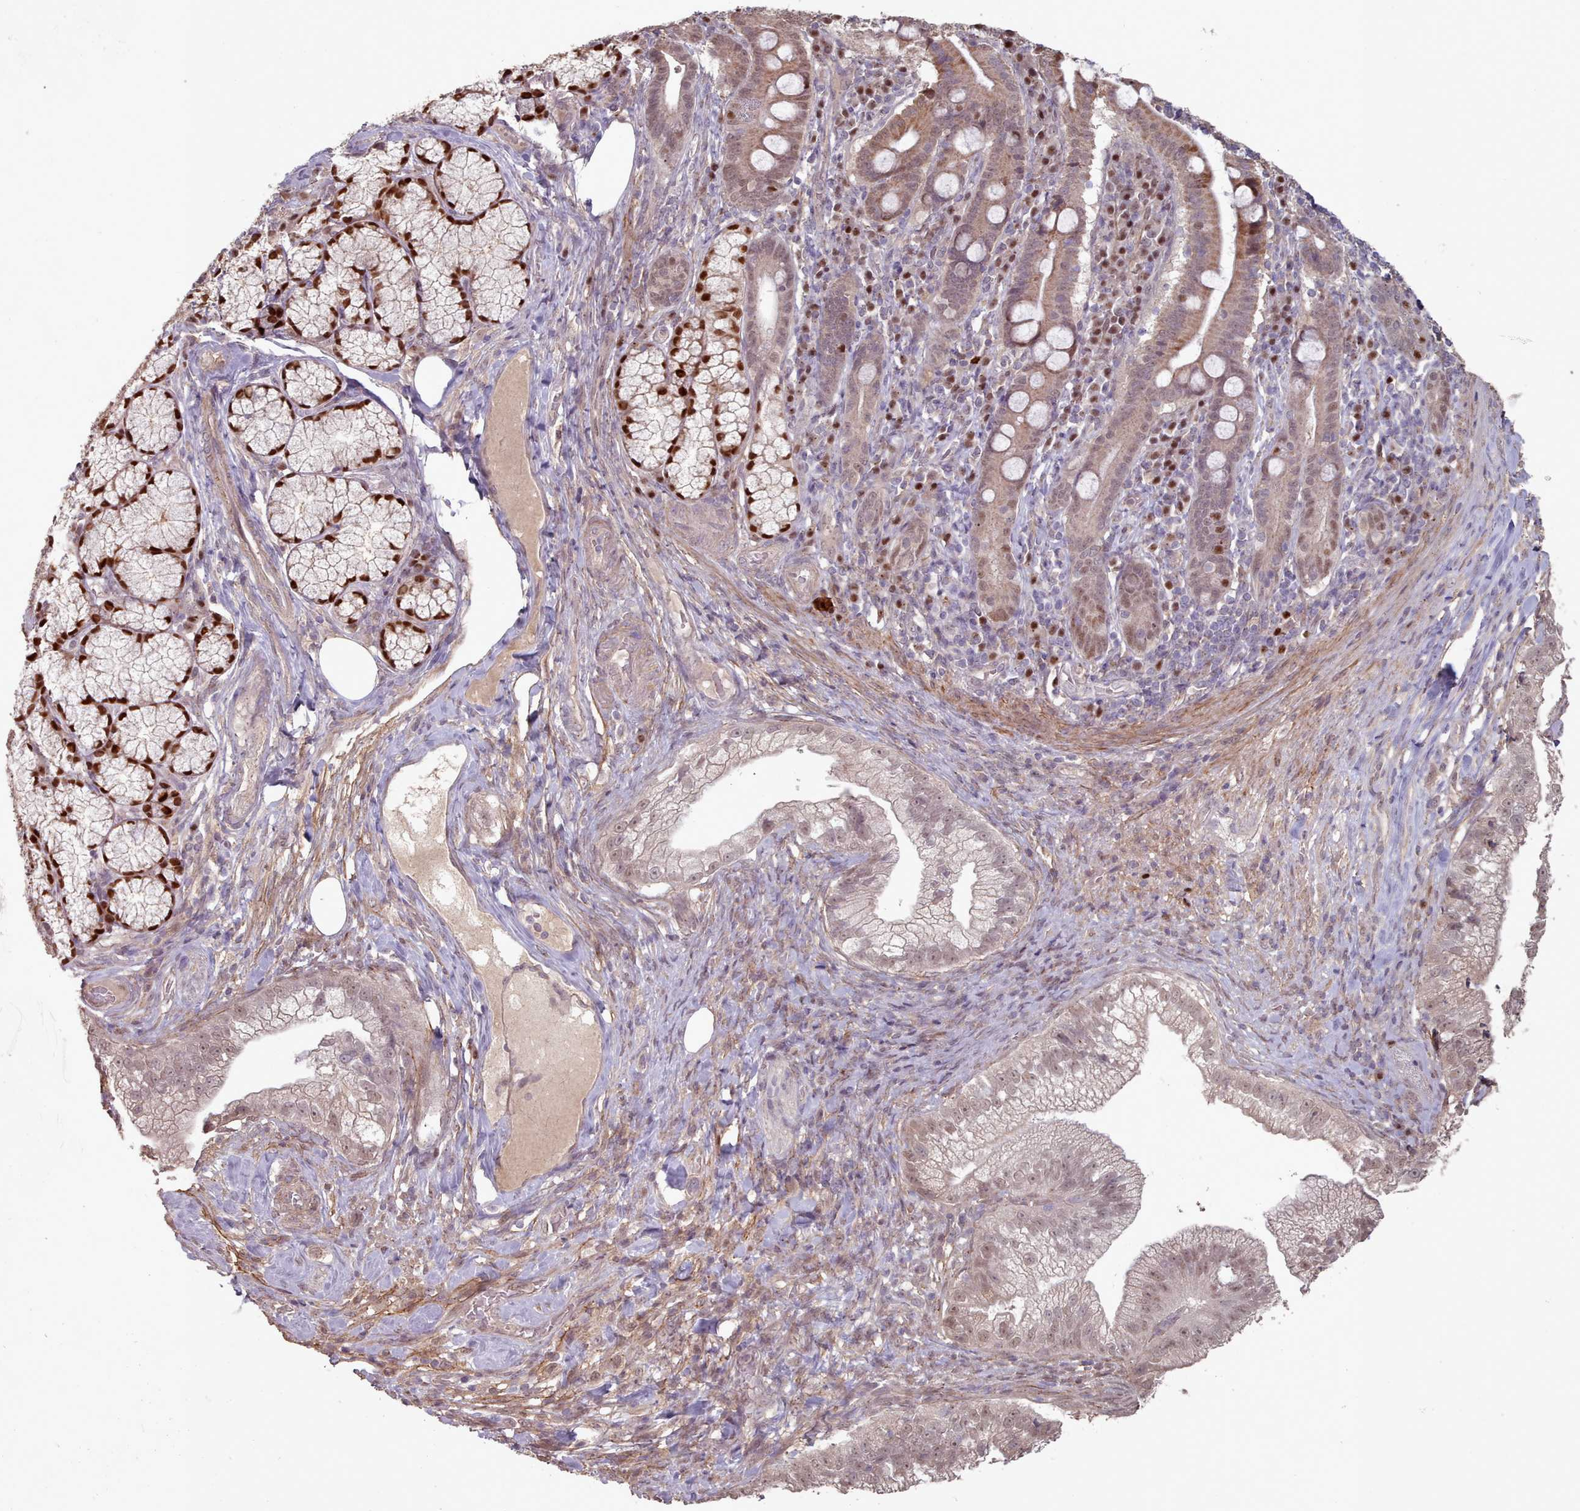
{"staining": {"intensity": "moderate", "quantity": "25%-75%", "location": "nuclear"}, "tissue": "pancreatic cancer", "cell_type": "Tumor cells", "image_type": "cancer", "snomed": [{"axis": "morphology", "description": "Adenocarcinoma, NOS"}, {"axis": "topography", "description": "Pancreas"}], "caption": "Protein analysis of pancreatic cancer (adenocarcinoma) tissue exhibits moderate nuclear expression in about 25%-75% of tumor cells. (DAB IHC, brown staining for protein, blue staining for nuclei).", "gene": "ERCC6L", "patient": {"sex": "male", "age": 70}}